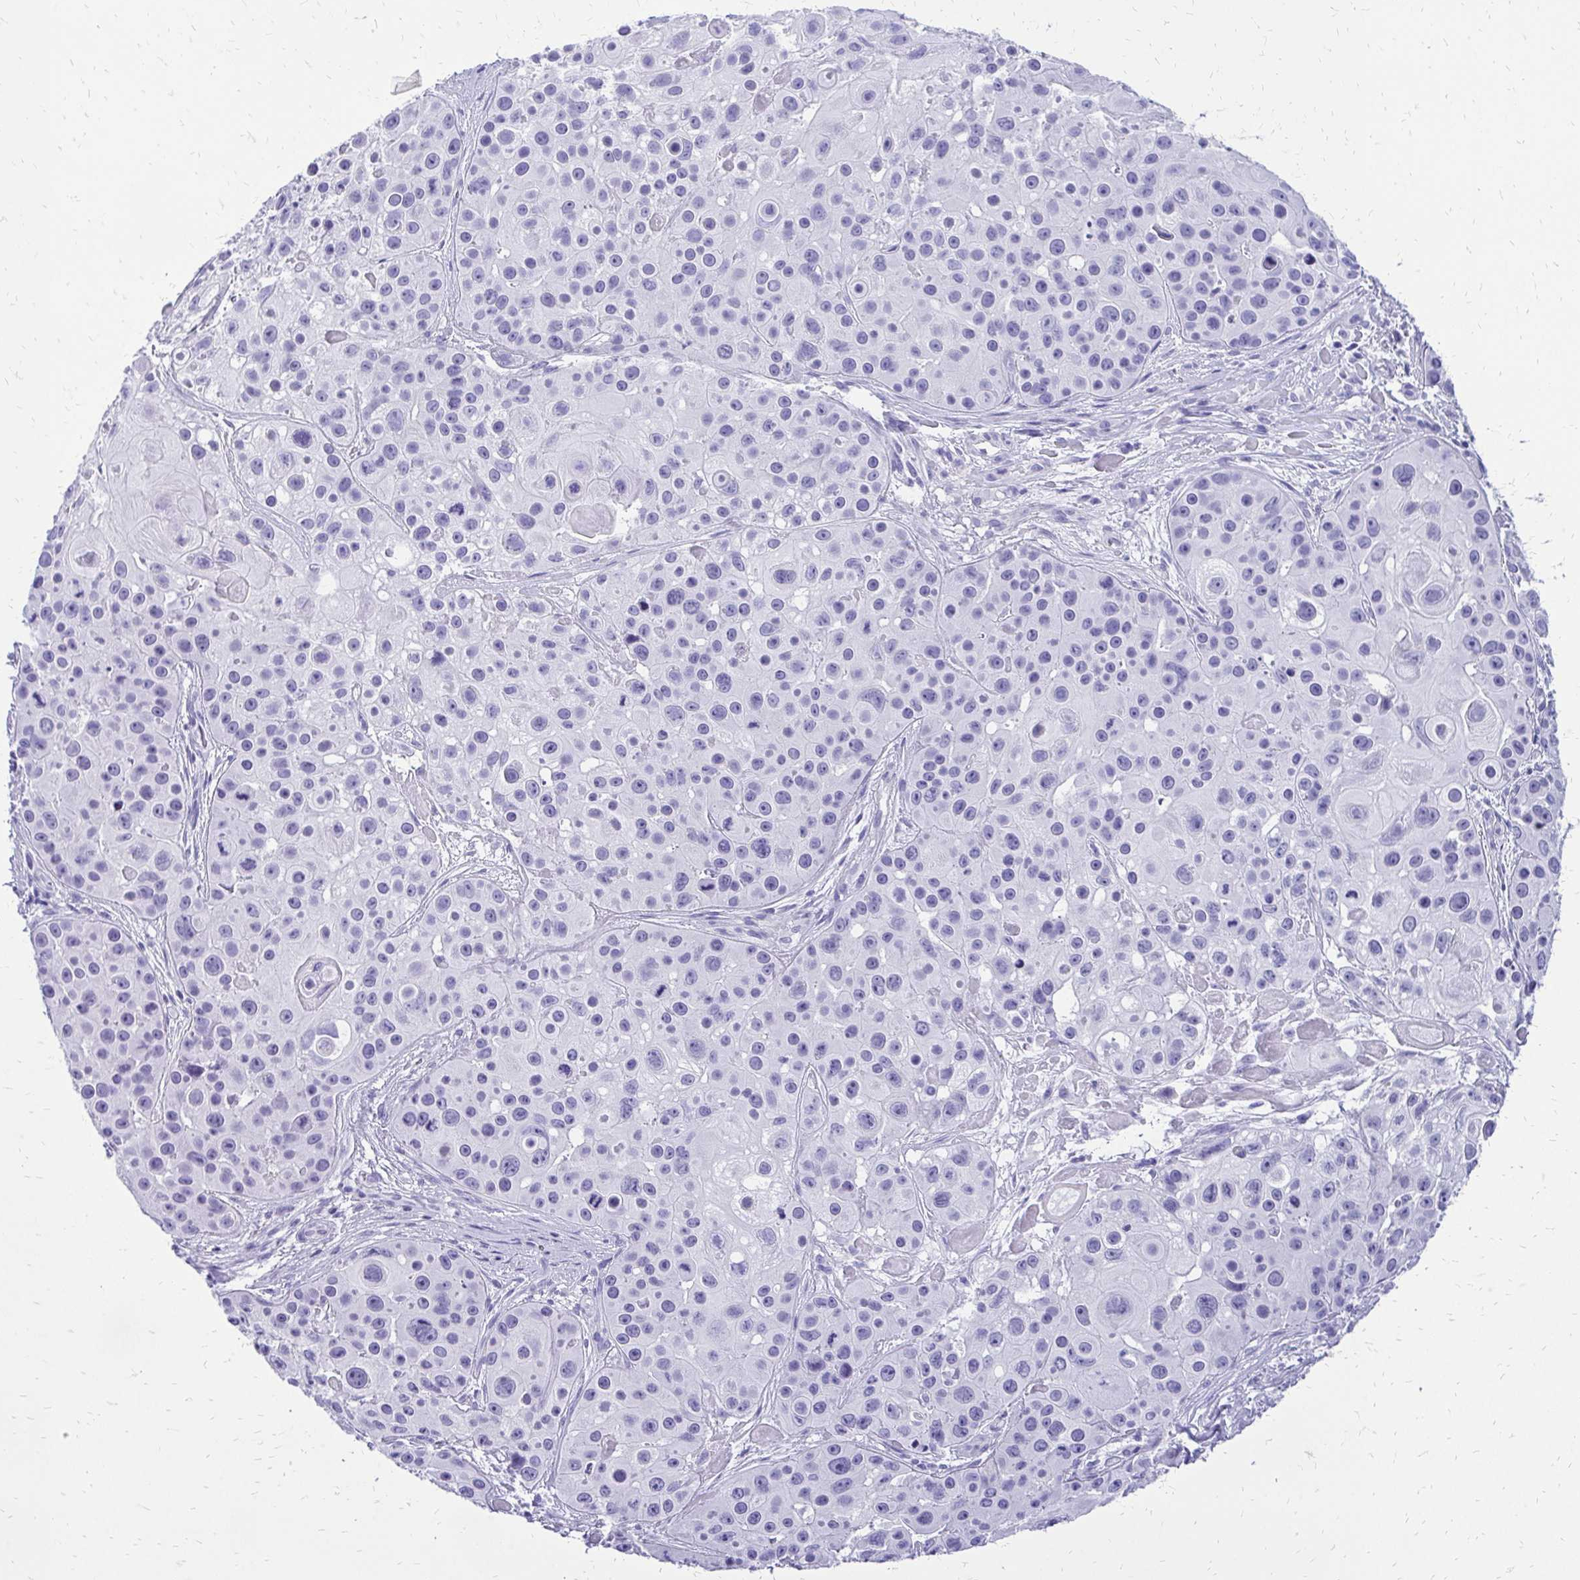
{"staining": {"intensity": "negative", "quantity": "none", "location": "none"}, "tissue": "skin cancer", "cell_type": "Tumor cells", "image_type": "cancer", "snomed": [{"axis": "morphology", "description": "Squamous cell carcinoma, NOS"}, {"axis": "topography", "description": "Skin"}], "caption": "The IHC micrograph has no significant positivity in tumor cells of skin cancer (squamous cell carcinoma) tissue.", "gene": "SLC32A1", "patient": {"sex": "male", "age": 92}}